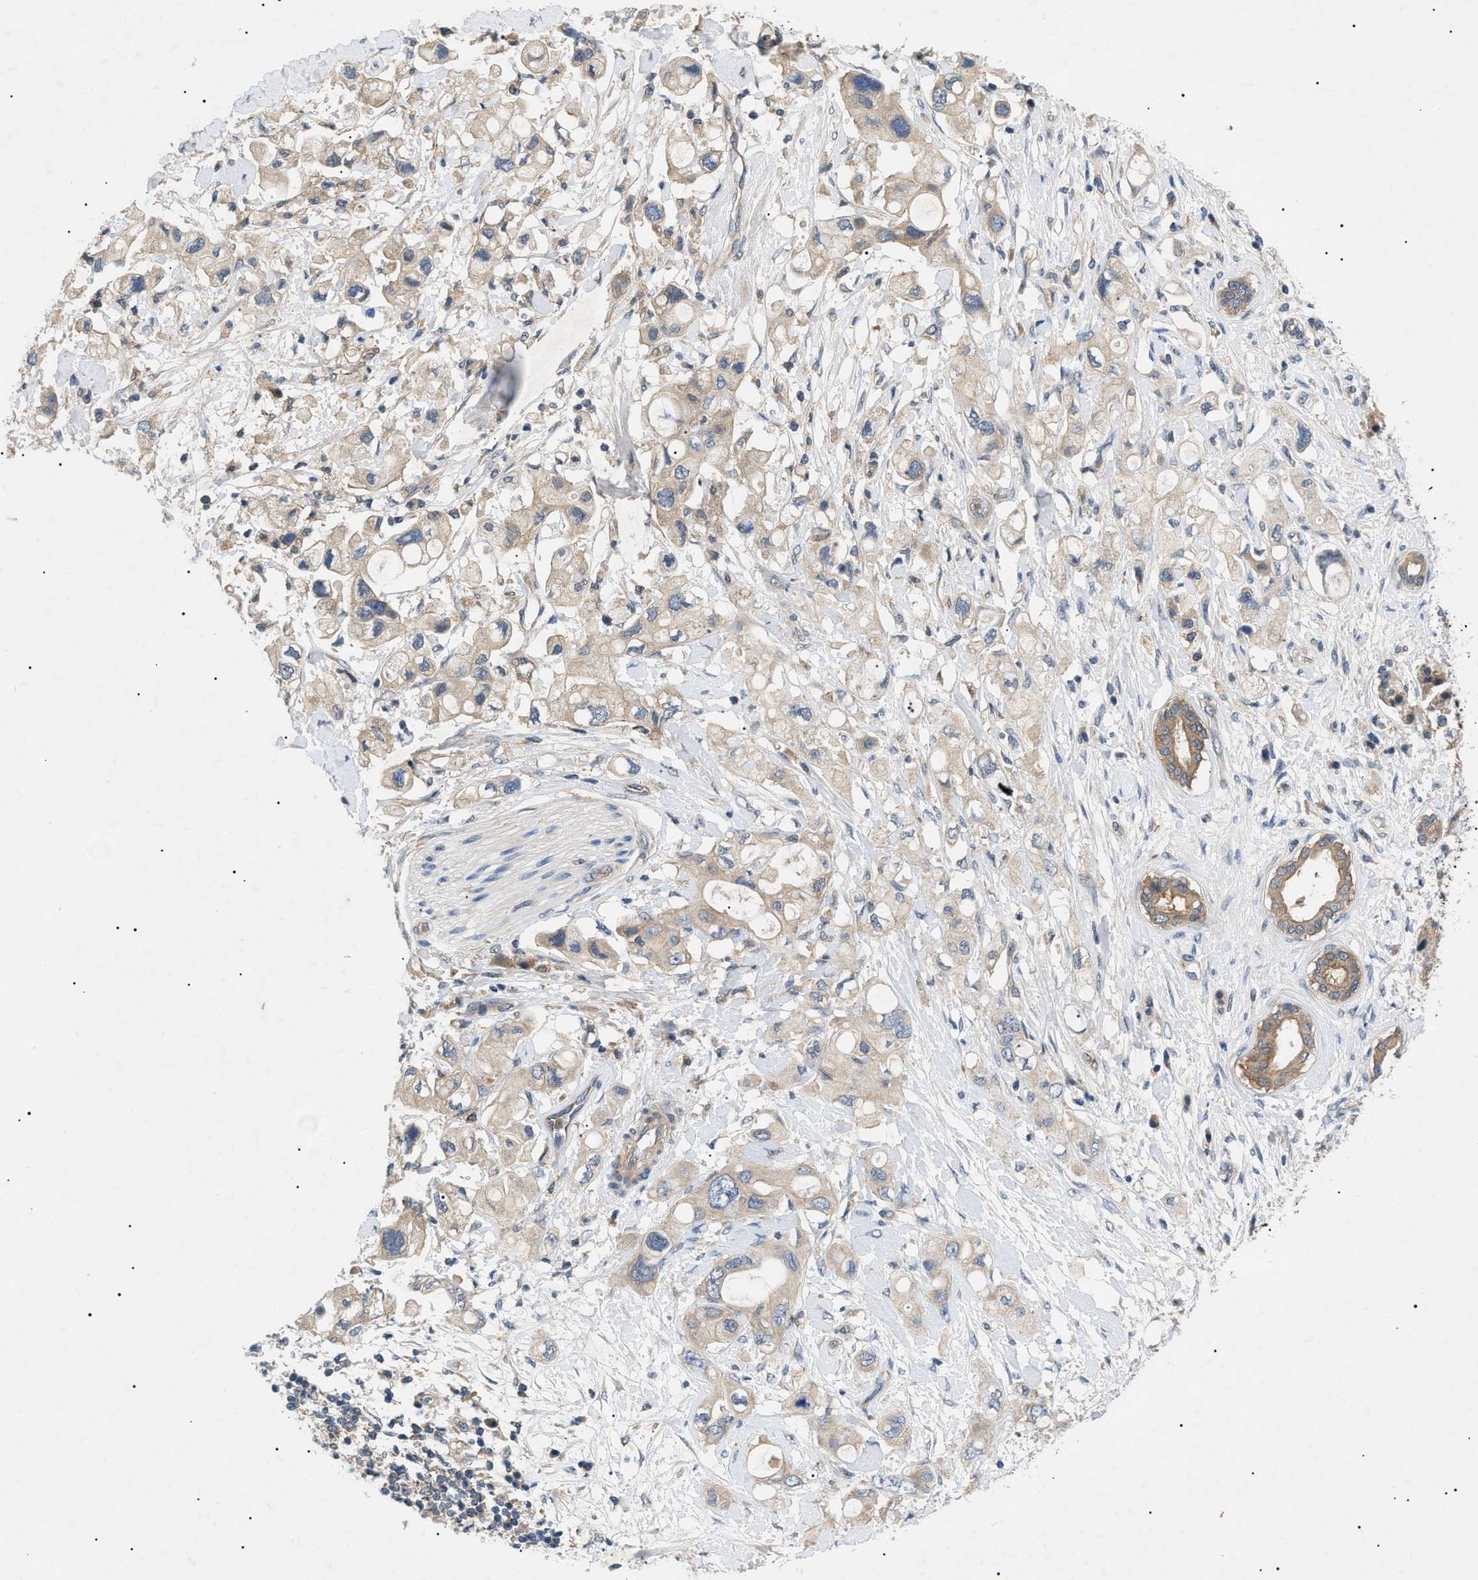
{"staining": {"intensity": "weak", "quantity": ">75%", "location": "cytoplasmic/membranous"}, "tissue": "pancreatic cancer", "cell_type": "Tumor cells", "image_type": "cancer", "snomed": [{"axis": "morphology", "description": "Adenocarcinoma, NOS"}, {"axis": "topography", "description": "Pancreas"}], "caption": "A micrograph showing weak cytoplasmic/membranous expression in about >75% of tumor cells in pancreatic cancer, as visualized by brown immunohistochemical staining.", "gene": "RIPK1", "patient": {"sex": "female", "age": 56}}